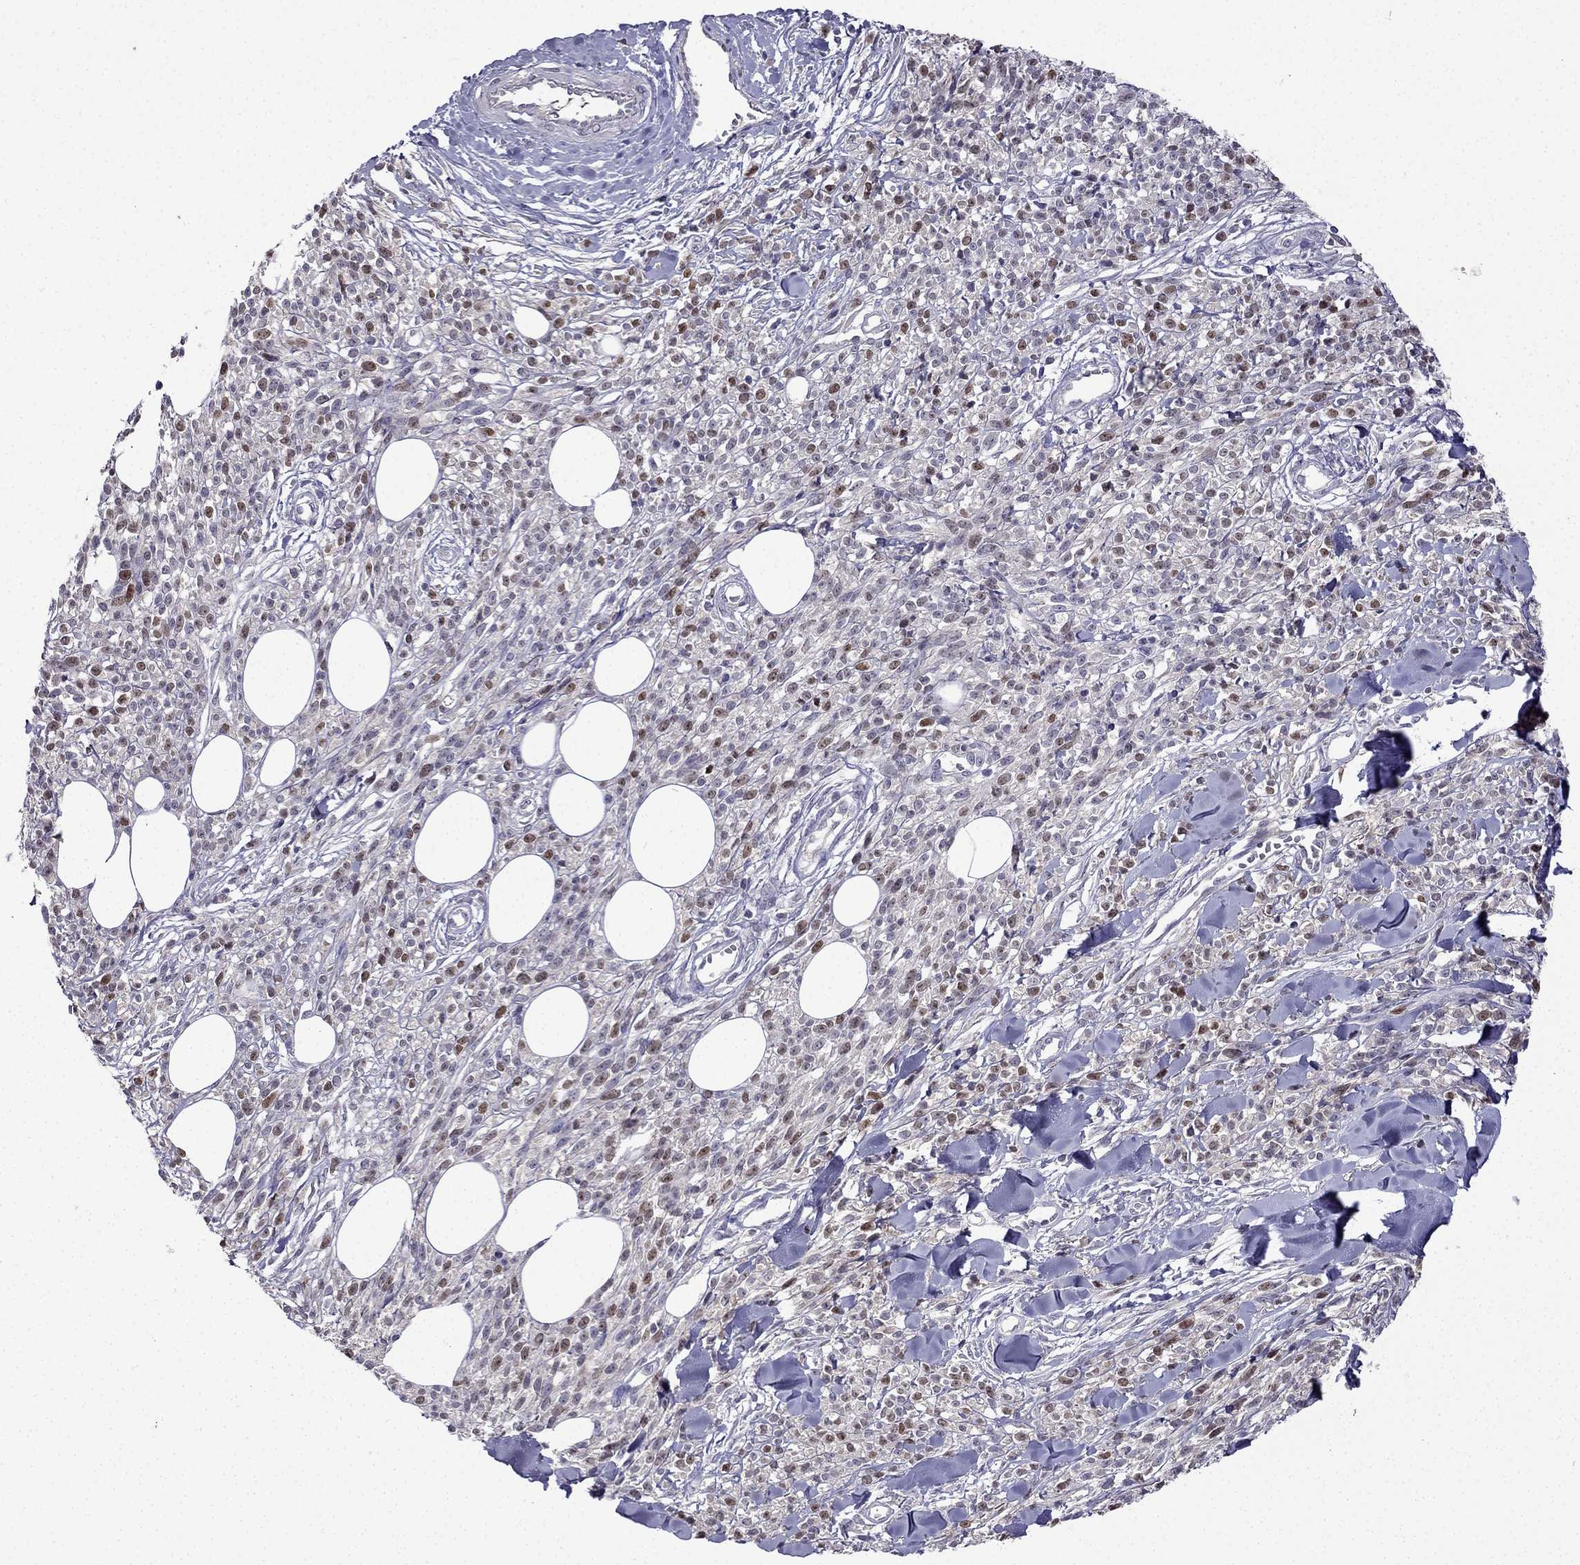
{"staining": {"intensity": "moderate", "quantity": "<25%", "location": "nuclear"}, "tissue": "melanoma", "cell_type": "Tumor cells", "image_type": "cancer", "snomed": [{"axis": "morphology", "description": "Malignant melanoma, NOS"}, {"axis": "topography", "description": "Skin"}, {"axis": "topography", "description": "Skin of trunk"}], "caption": "Protein staining of melanoma tissue demonstrates moderate nuclear positivity in approximately <25% of tumor cells. The protein is shown in brown color, while the nuclei are stained blue.", "gene": "UHRF1", "patient": {"sex": "male", "age": 74}}